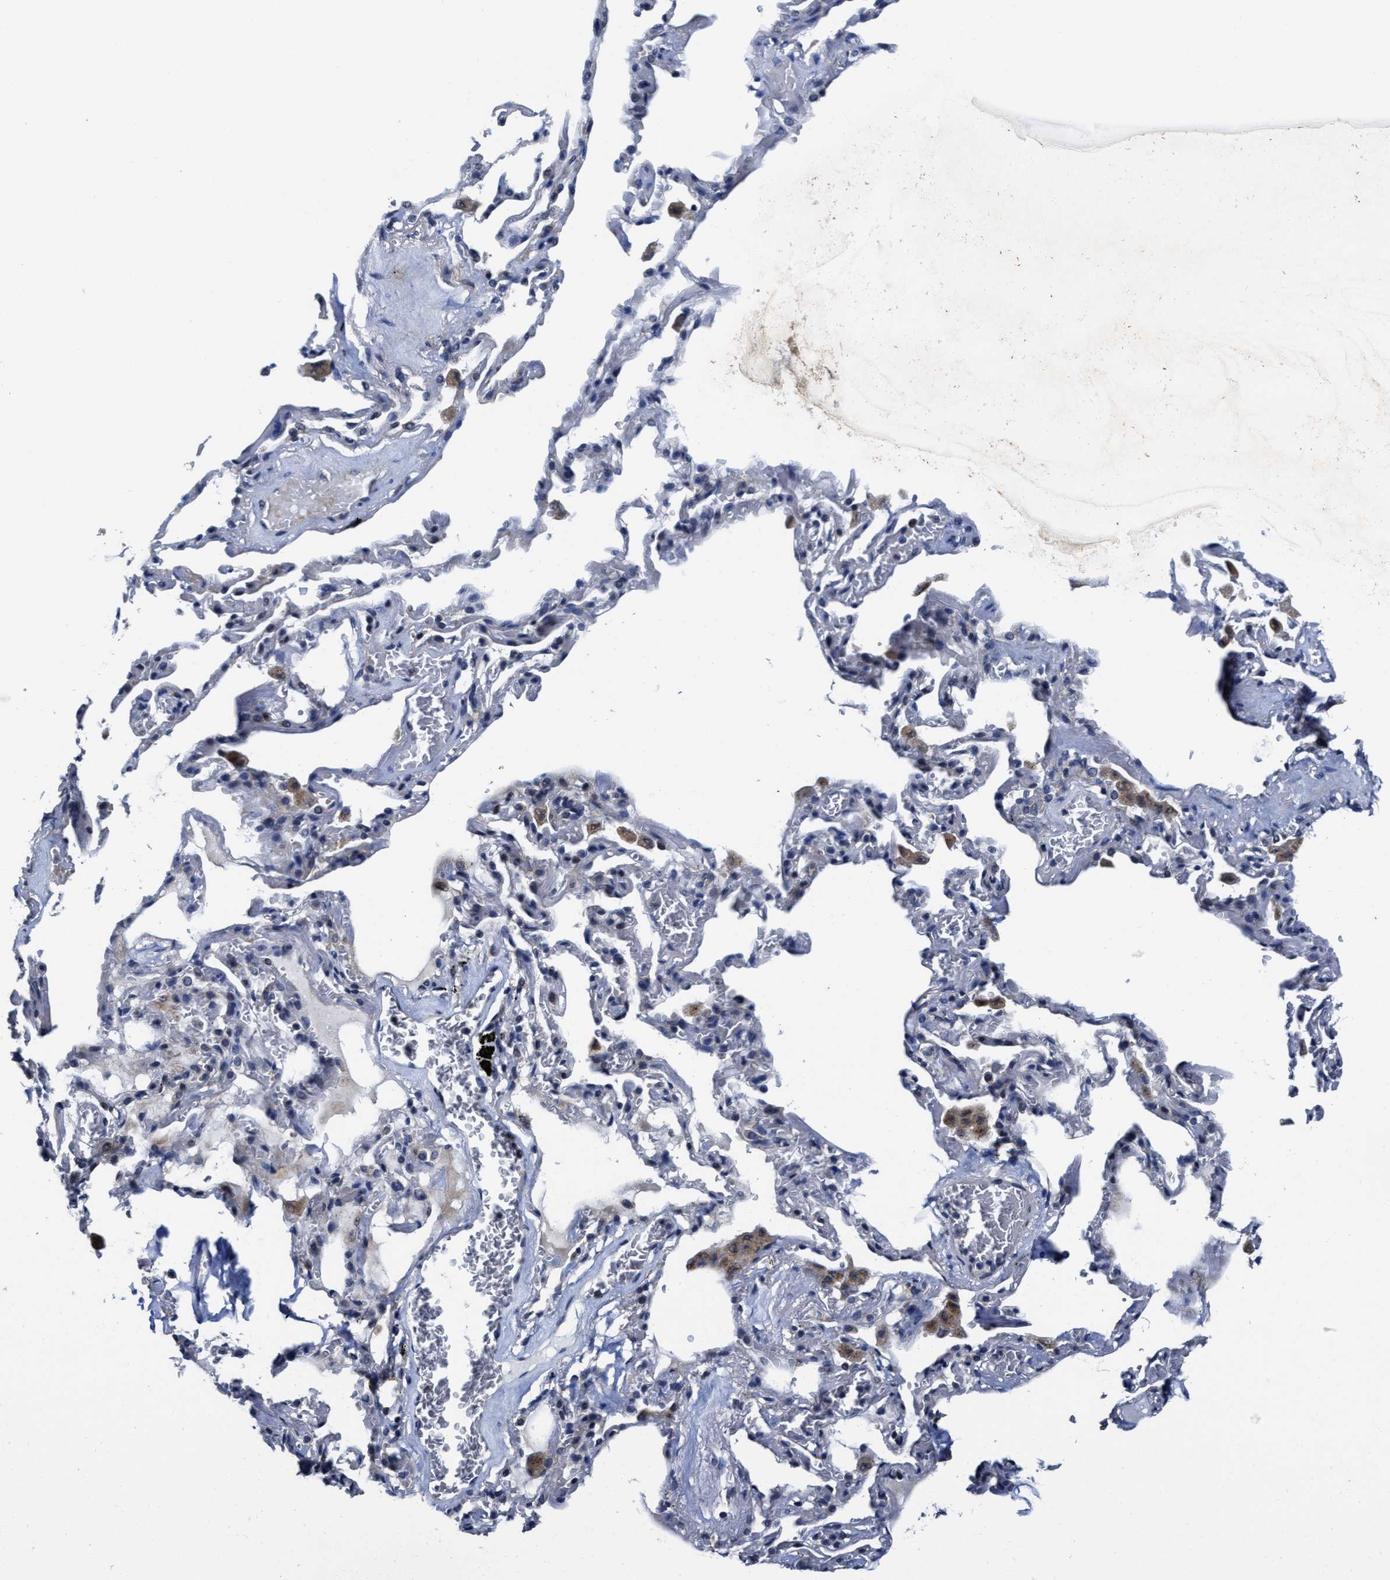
{"staining": {"intensity": "negative", "quantity": "none", "location": "none"}, "tissue": "adipose tissue", "cell_type": "Adipocytes", "image_type": "normal", "snomed": [{"axis": "morphology", "description": "Normal tissue, NOS"}, {"axis": "topography", "description": "Cartilage tissue"}, {"axis": "topography", "description": "Lung"}], "caption": "Protein analysis of normal adipose tissue demonstrates no significant staining in adipocytes. Brightfield microscopy of immunohistochemistry stained with DAB (brown) and hematoxylin (blue), captured at high magnification.", "gene": "ZFAT", "patient": {"sex": "female", "age": 77}}